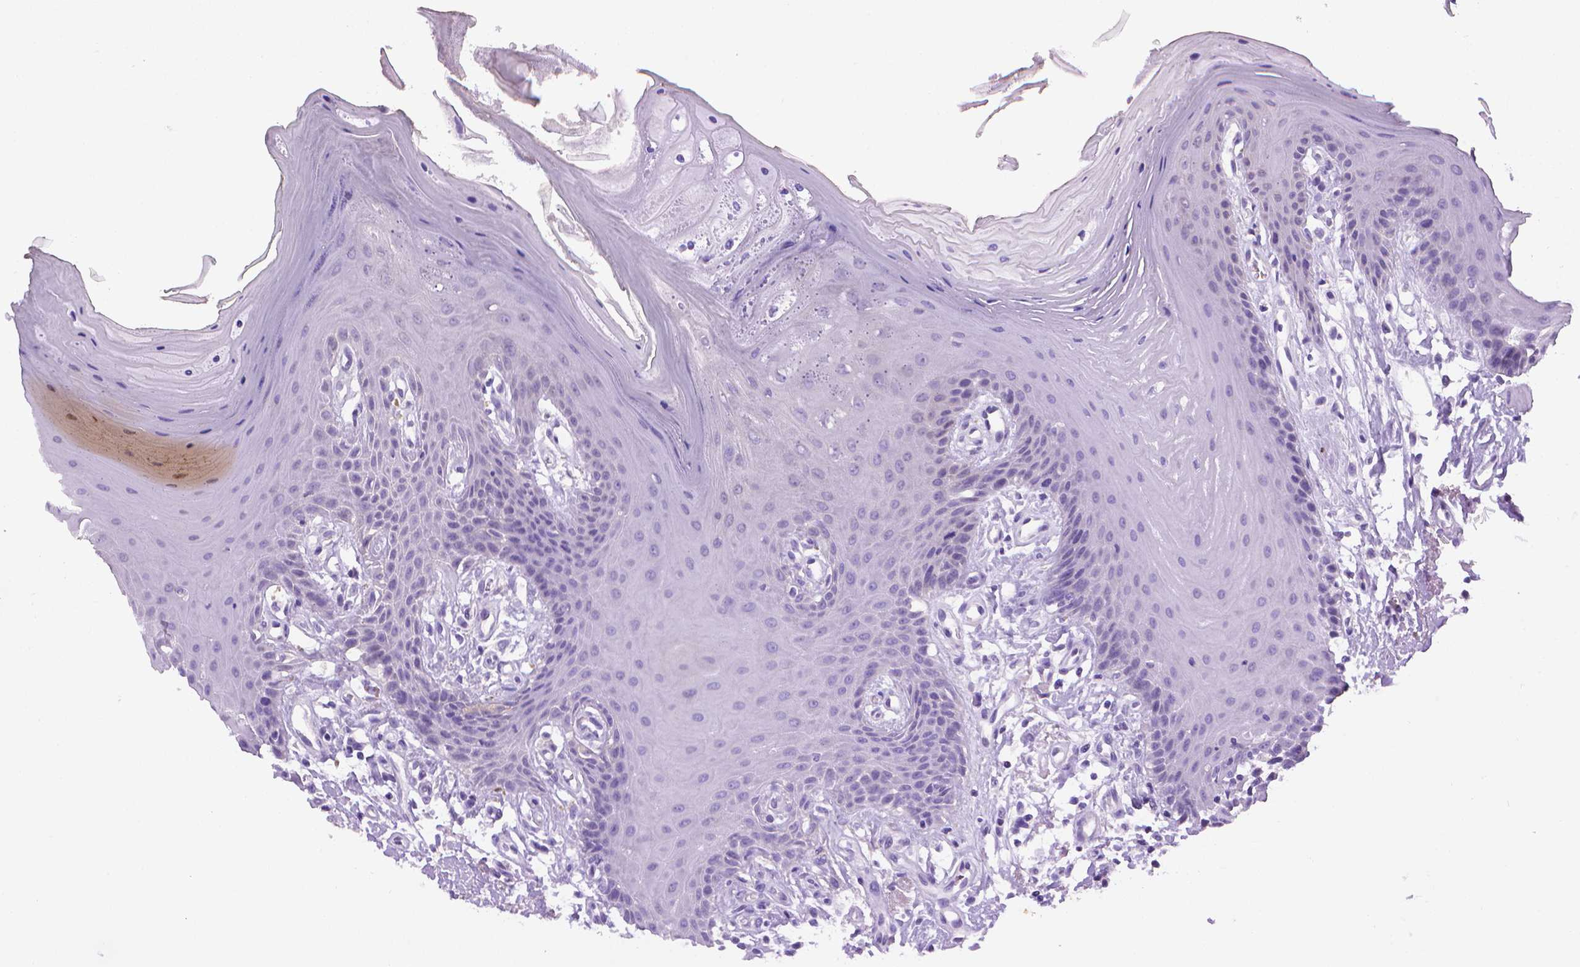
{"staining": {"intensity": "negative", "quantity": "none", "location": "none"}, "tissue": "oral mucosa", "cell_type": "Squamous epithelial cells", "image_type": "normal", "snomed": [{"axis": "morphology", "description": "Normal tissue, NOS"}, {"axis": "morphology", "description": "Normal morphology"}, {"axis": "topography", "description": "Oral tissue"}], "caption": "High magnification brightfield microscopy of unremarkable oral mucosa stained with DAB (3,3'-diaminobenzidine) (brown) and counterstained with hematoxylin (blue): squamous epithelial cells show no significant expression.", "gene": "PNMA2", "patient": {"sex": "female", "age": 76}}